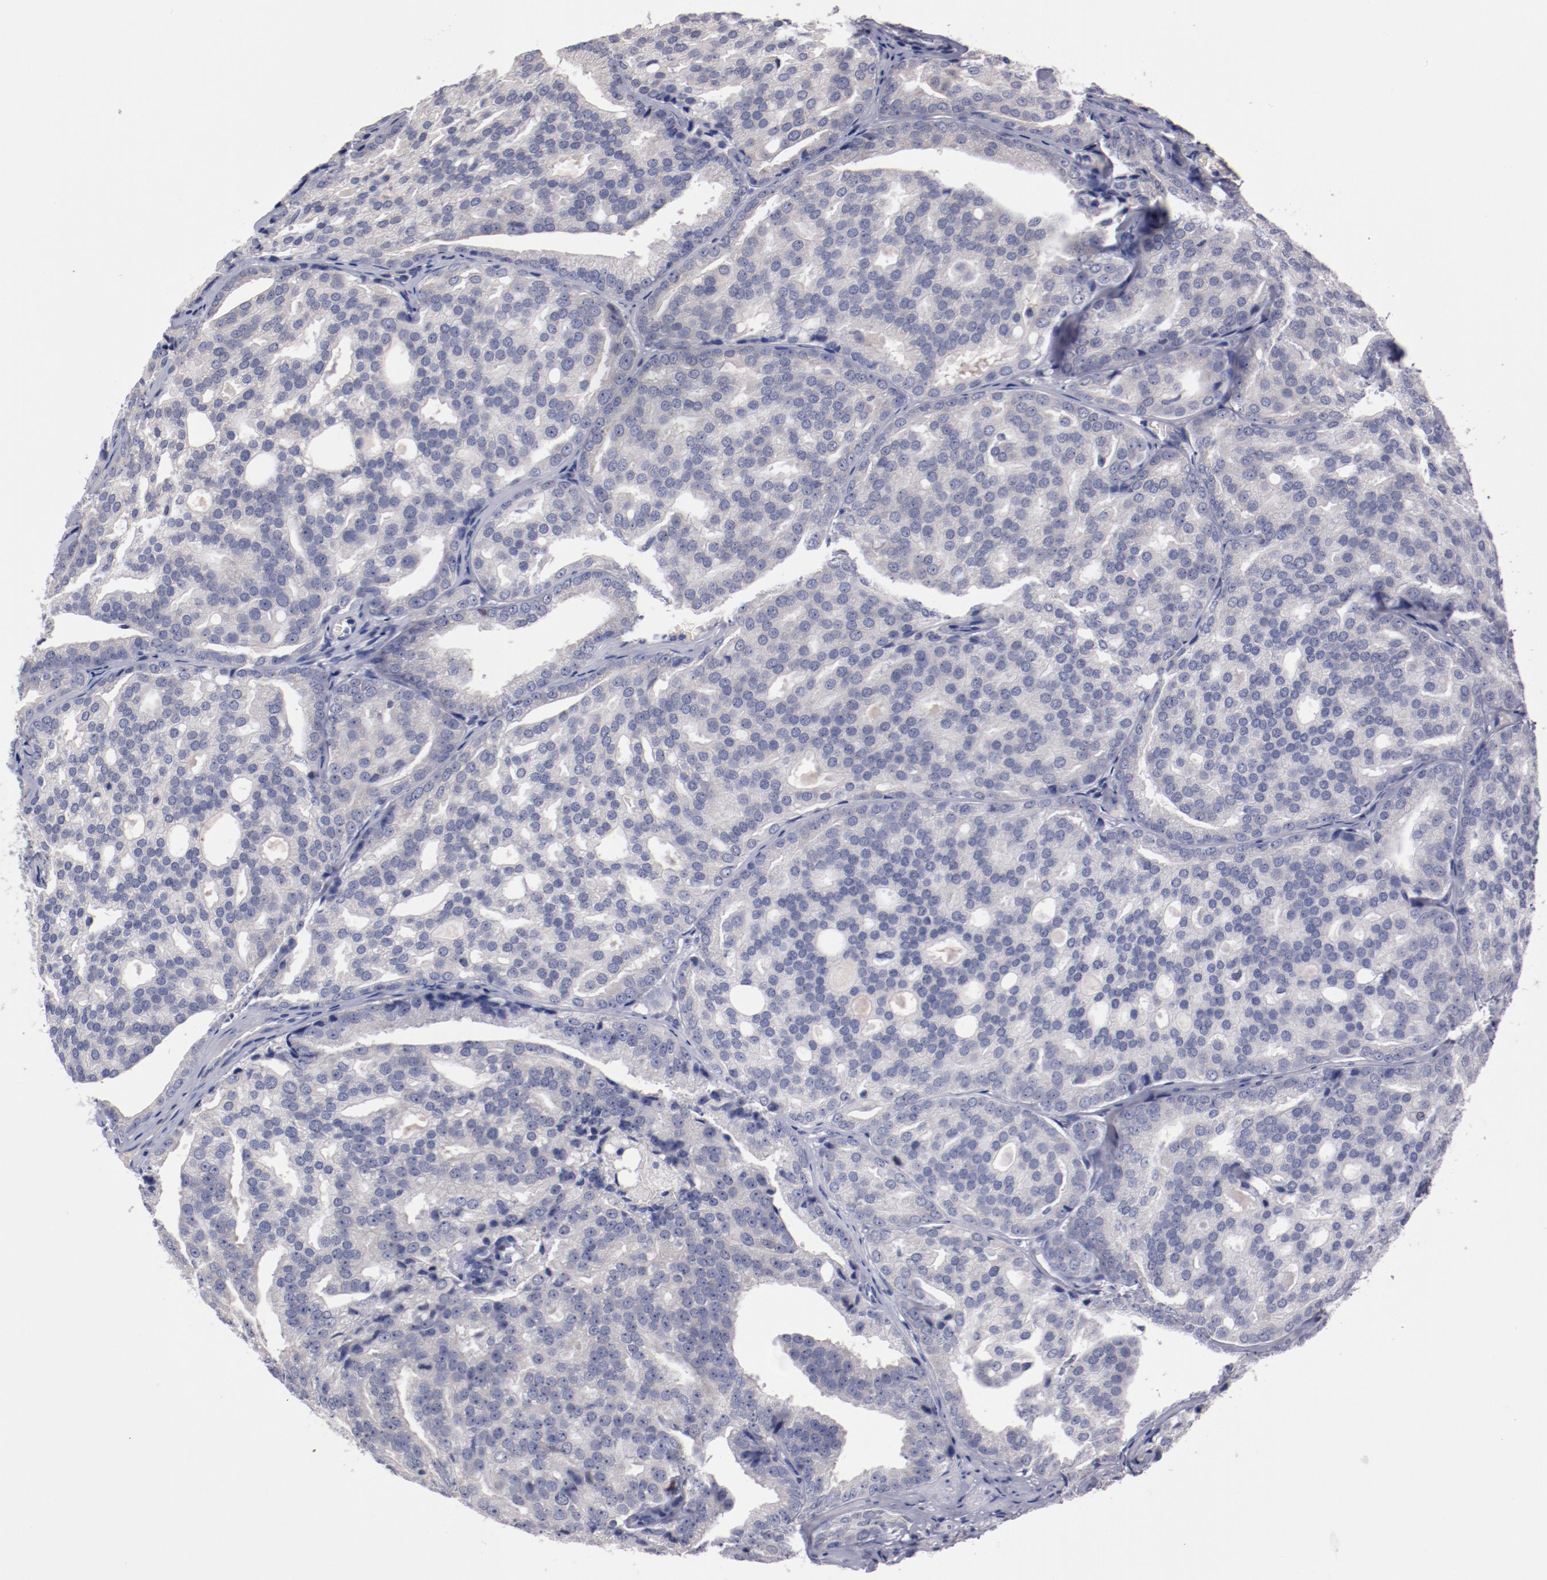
{"staining": {"intensity": "negative", "quantity": "none", "location": "none"}, "tissue": "prostate cancer", "cell_type": "Tumor cells", "image_type": "cancer", "snomed": [{"axis": "morphology", "description": "Adenocarcinoma, High grade"}, {"axis": "topography", "description": "Prostate"}], "caption": "Immunohistochemical staining of prostate high-grade adenocarcinoma displays no significant staining in tumor cells.", "gene": "FAM81A", "patient": {"sex": "male", "age": 64}}